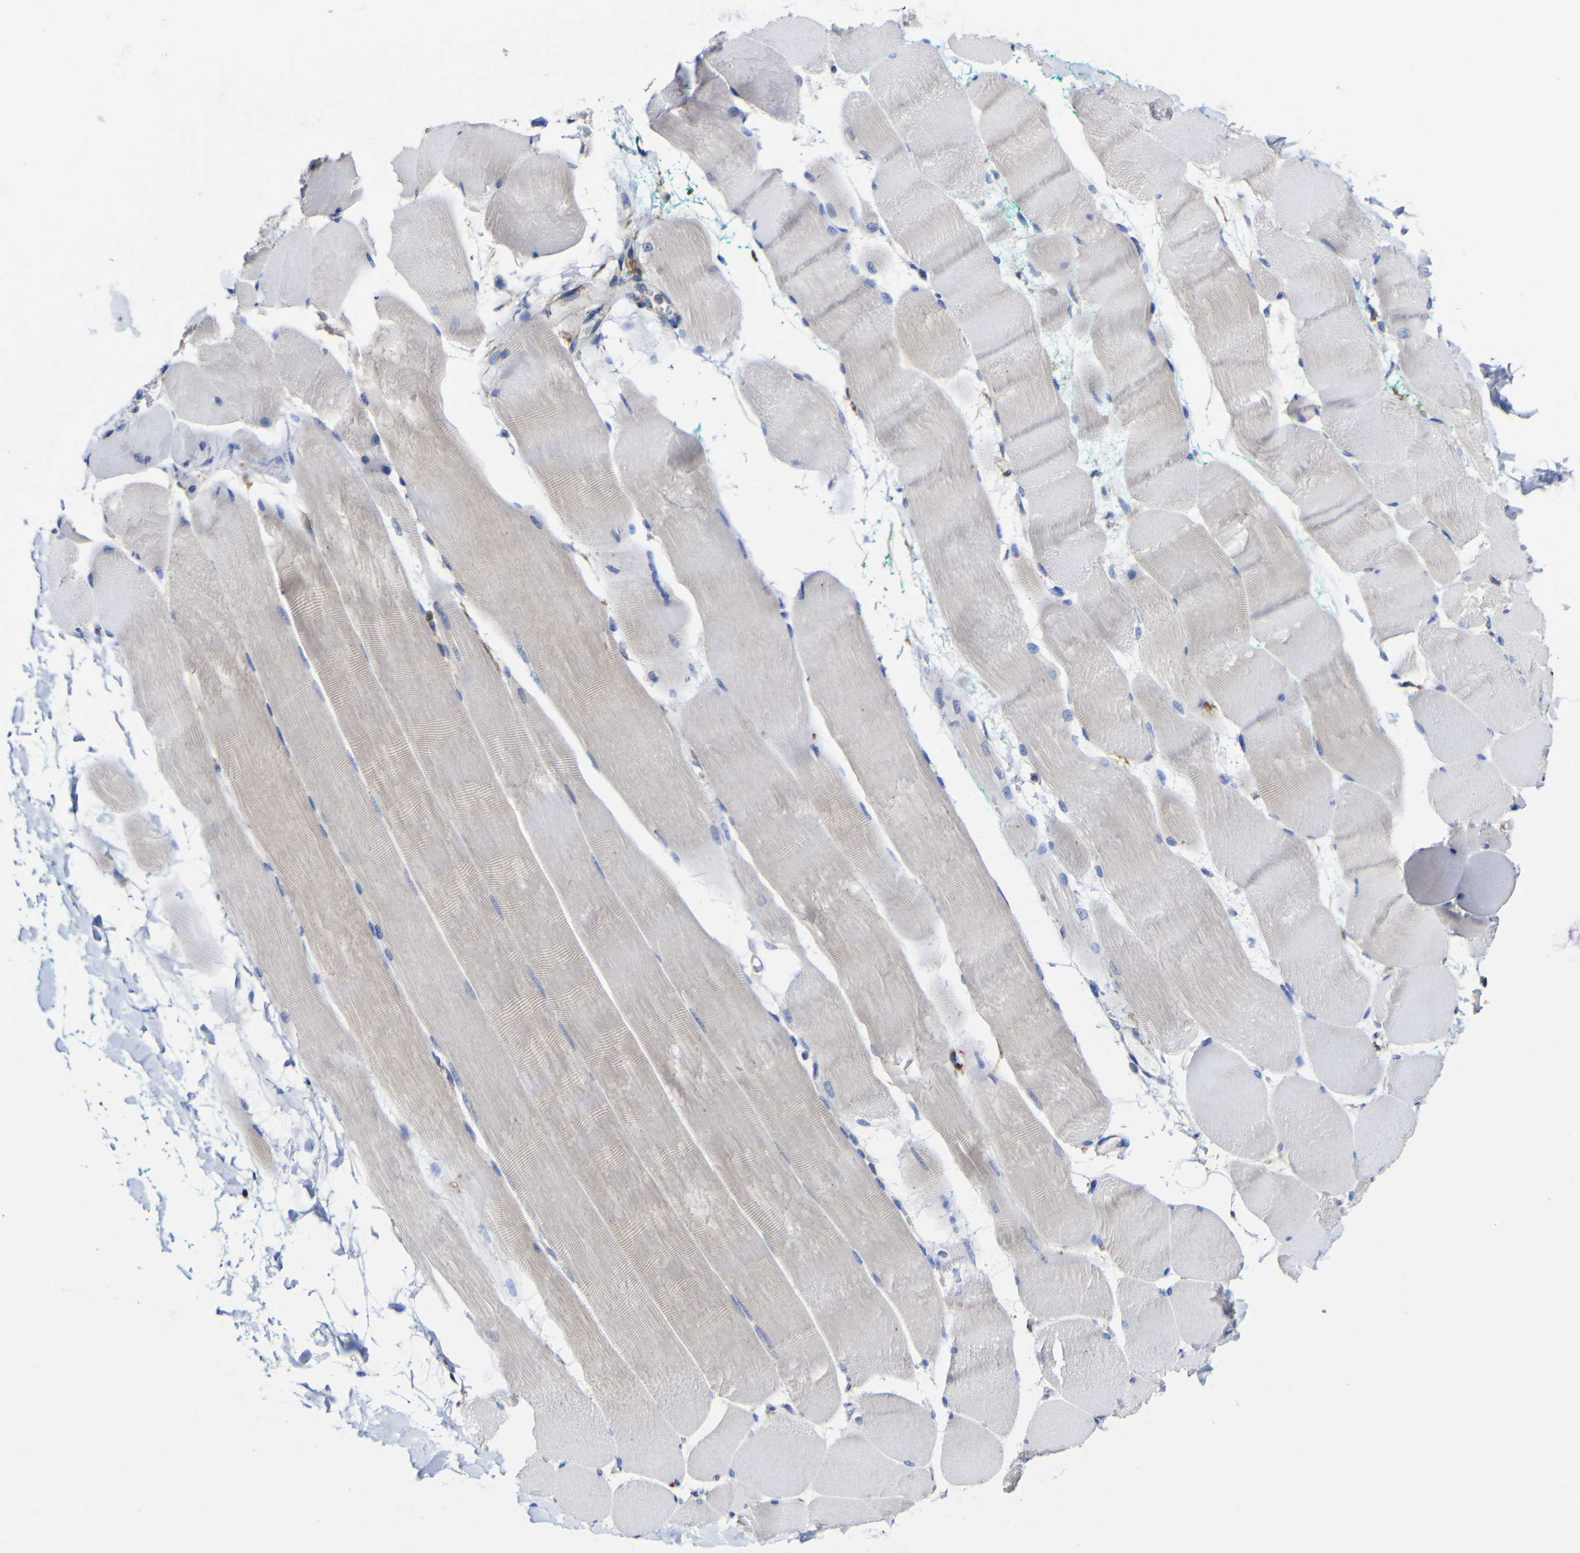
{"staining": {"intensity": "weak", "quantity": "25%-75%", "location": "cytoplasmic/membranous"}, "tissue": "skeletal muscle", "cell_type": "Myocytes", "image_type": "normal", "snomed": [{"axis": "morphology", "description": "Normal tissue, NOS"}, {"axis": "morphology", "description": "Squamous cell carcinoma, NOS"}, {"axis": "topography", "description": "Skeletal muscle"}], "caption": "Benign skeletal muscle reveals weak cytoplasmic/membranous expression in about 25%-75% of myocytes.", "gene": "CCDC90B", "patient": {"sex": "male", "age": 51}}